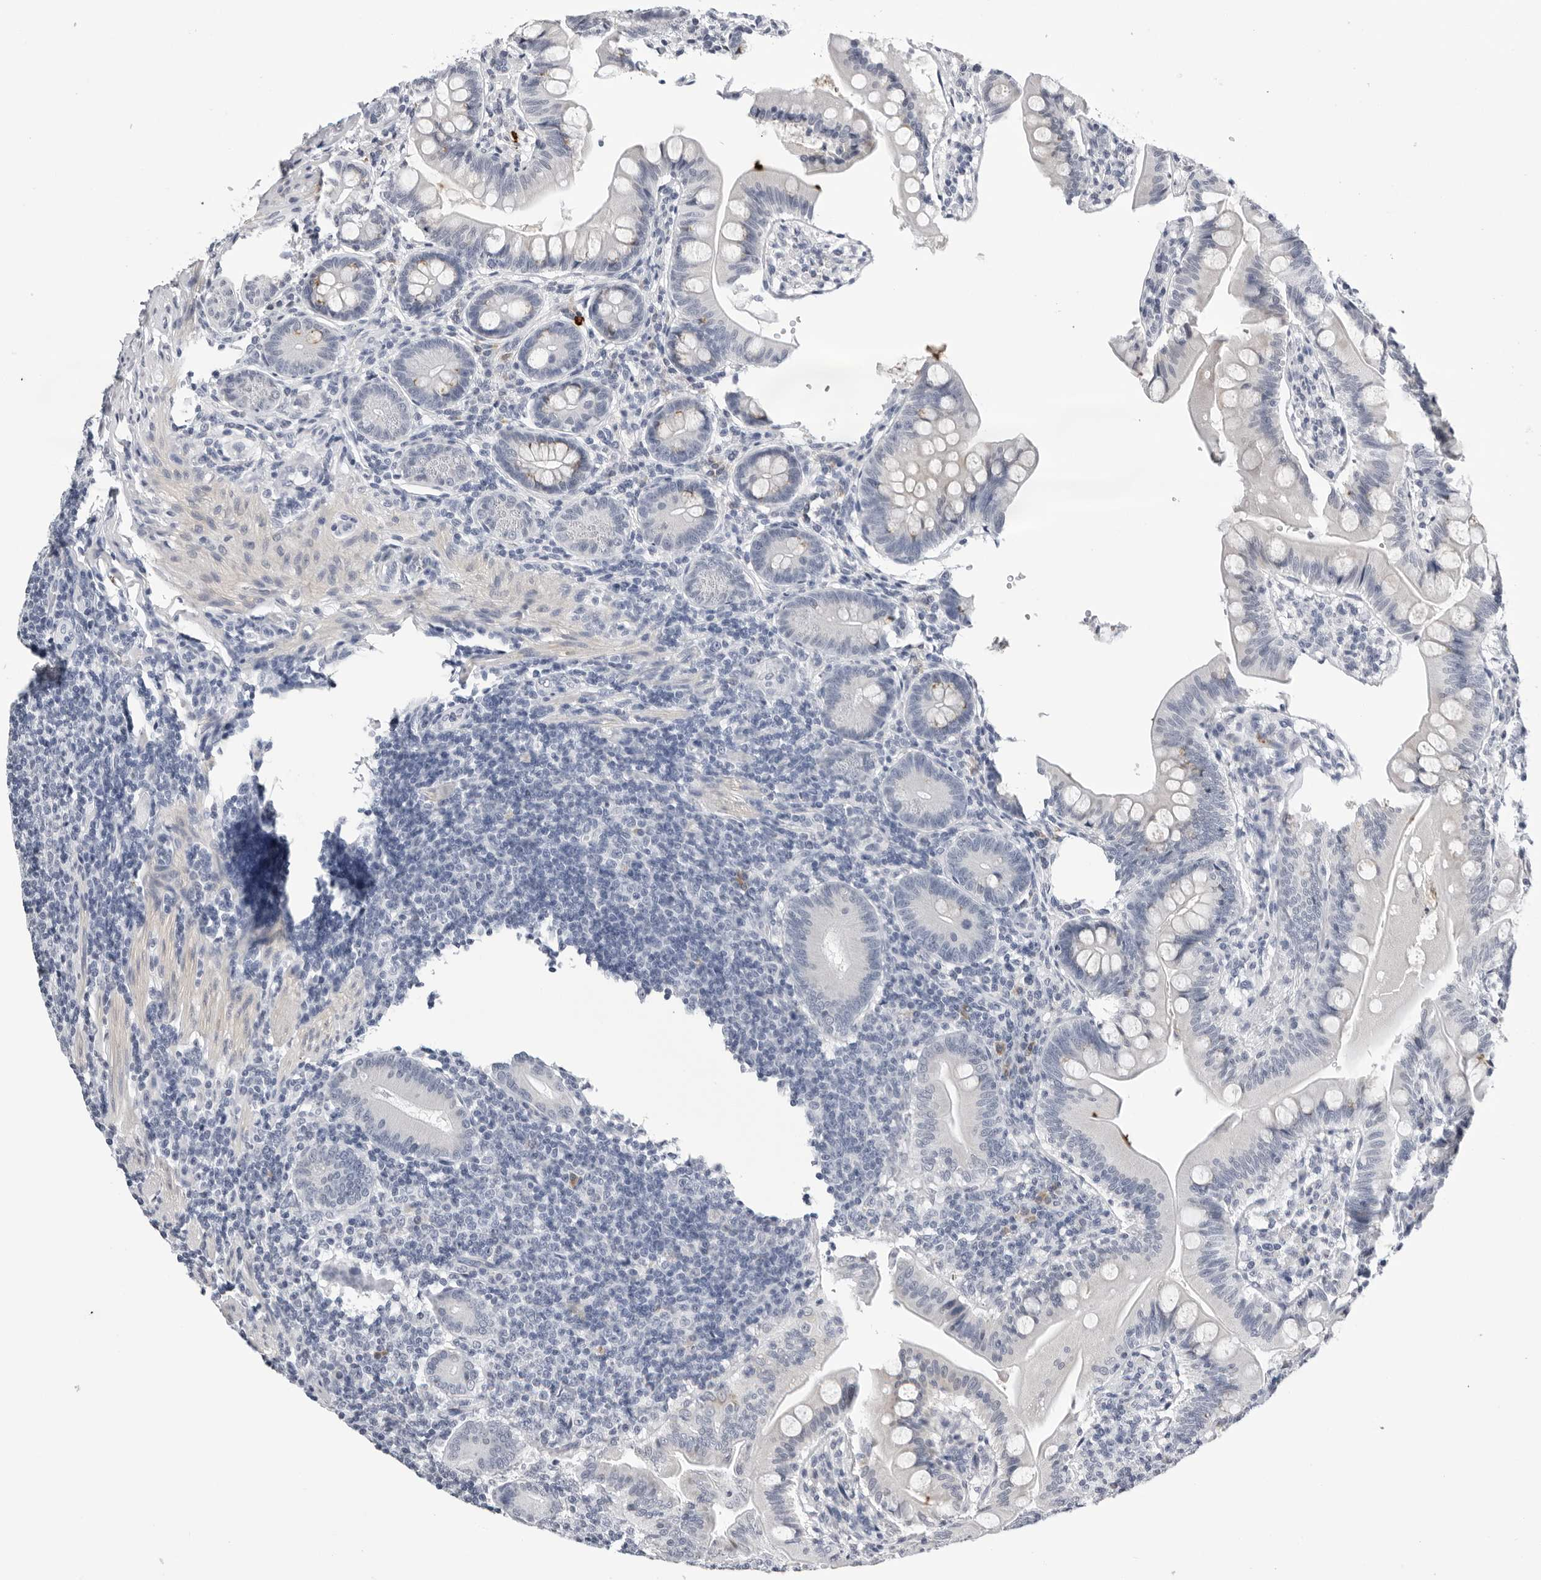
{"staining": {"intensity": "negative", "quantity": "none", "location": "none"}, "tissue": "small intestine", "cell_type": "Glandular cells", "image_type": "normal", "snomed": [{"axis": "morphology", "description": "Normal tissue, NOS"}, {"axis": "topography", "description": "Small intestine"}], "caption": "Small intestine stained for a protein using immunohistochemistry (IHC) demonstrates no expression glandular cells.", "gene": "ZNF502", "patient": {"sex": "male", "age": 7}}